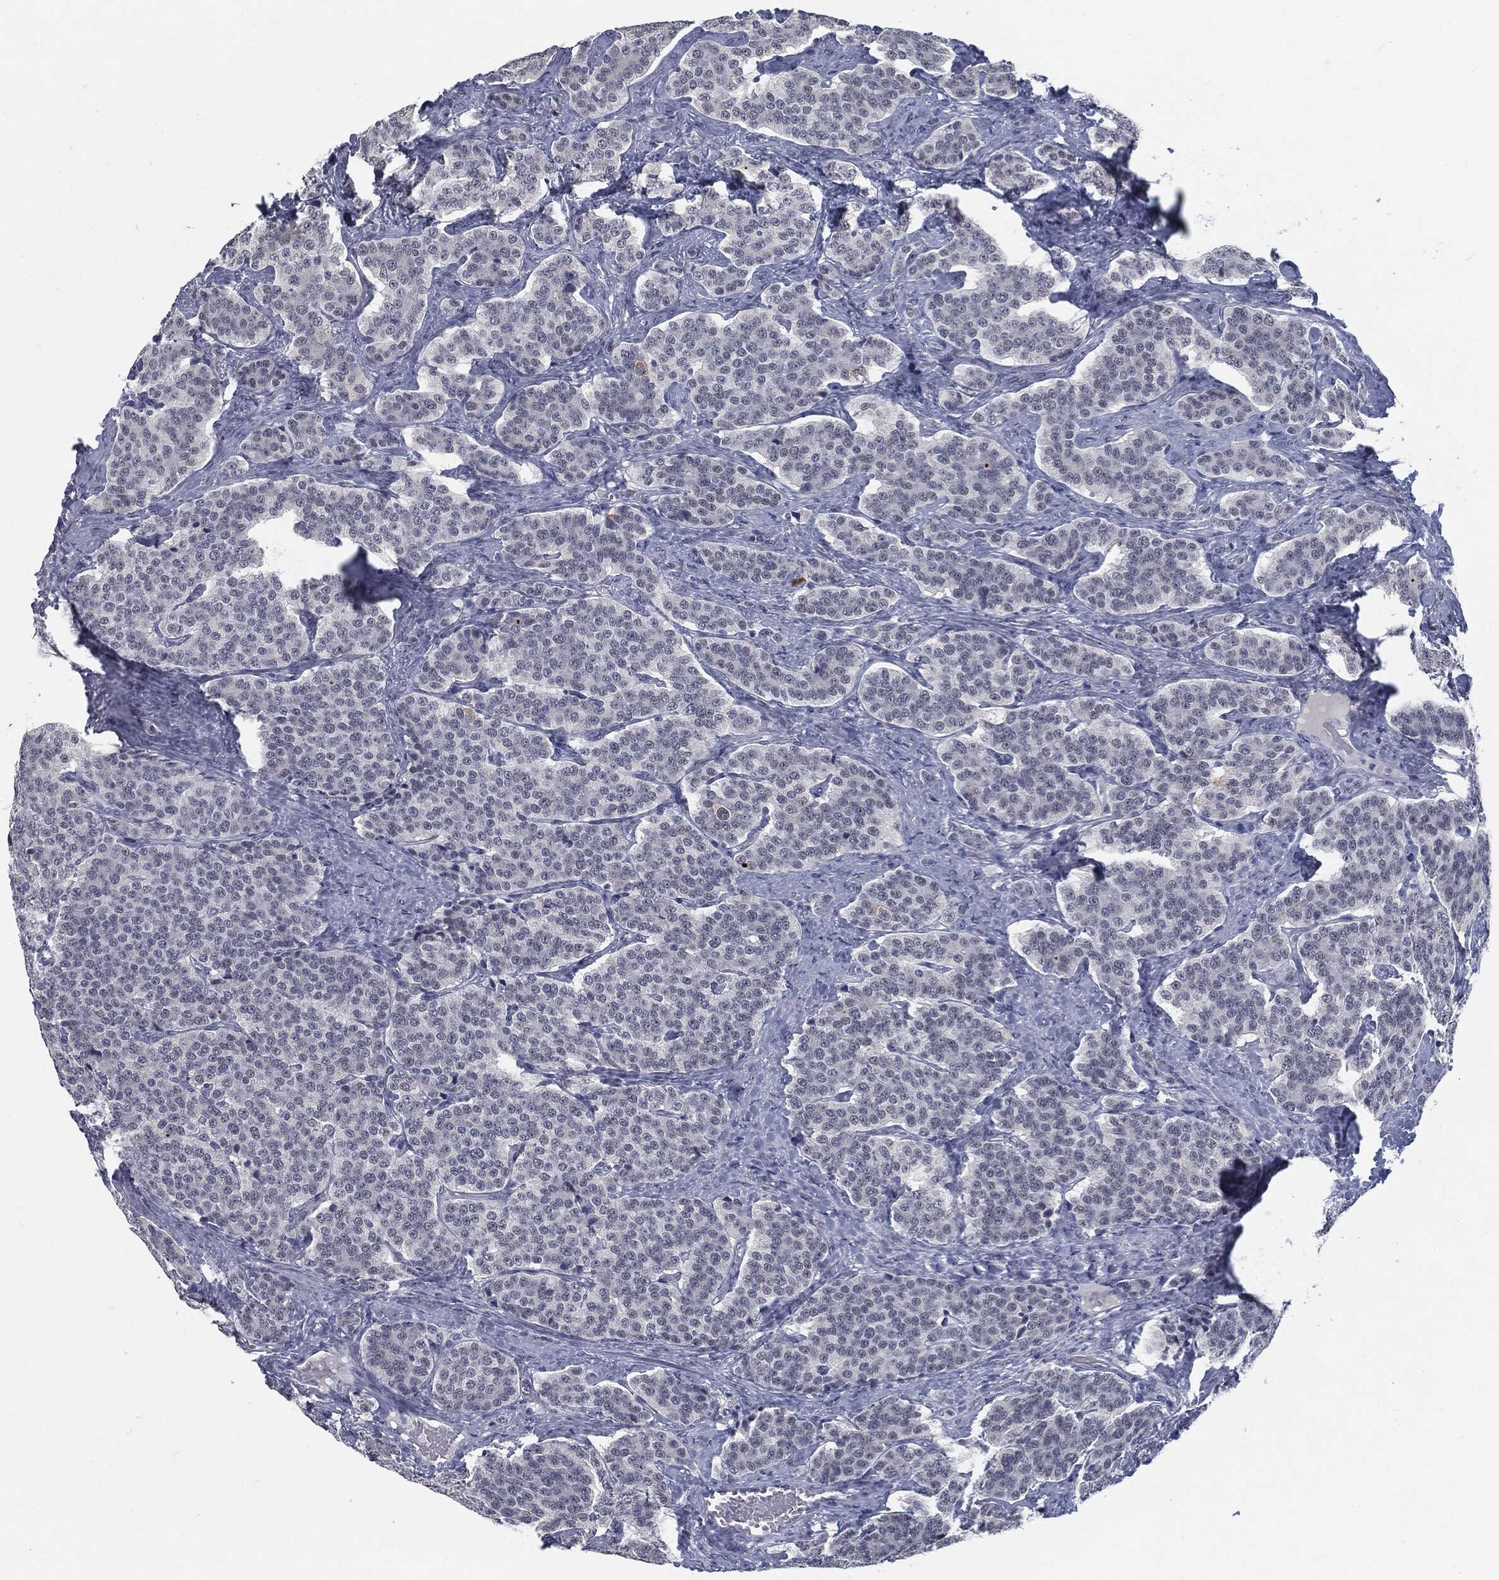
{"staining": {"intensity": "negative", "quantity": "none", "location": "none"}, "tissue": "carcinoid", "cell_type": "Tumor cells", "image_type": "cancer", "snomed": [{"axis": "morphology", "description": "Carcinoid, malignant, NOS"}, {"axis": "topography", "description": "Small intestine"}], "caption": "The micrograph shows no staining of tumor cells in carcinoid.", "gene": "PROM1", "patient": {"sex": "female", "age": 58}}